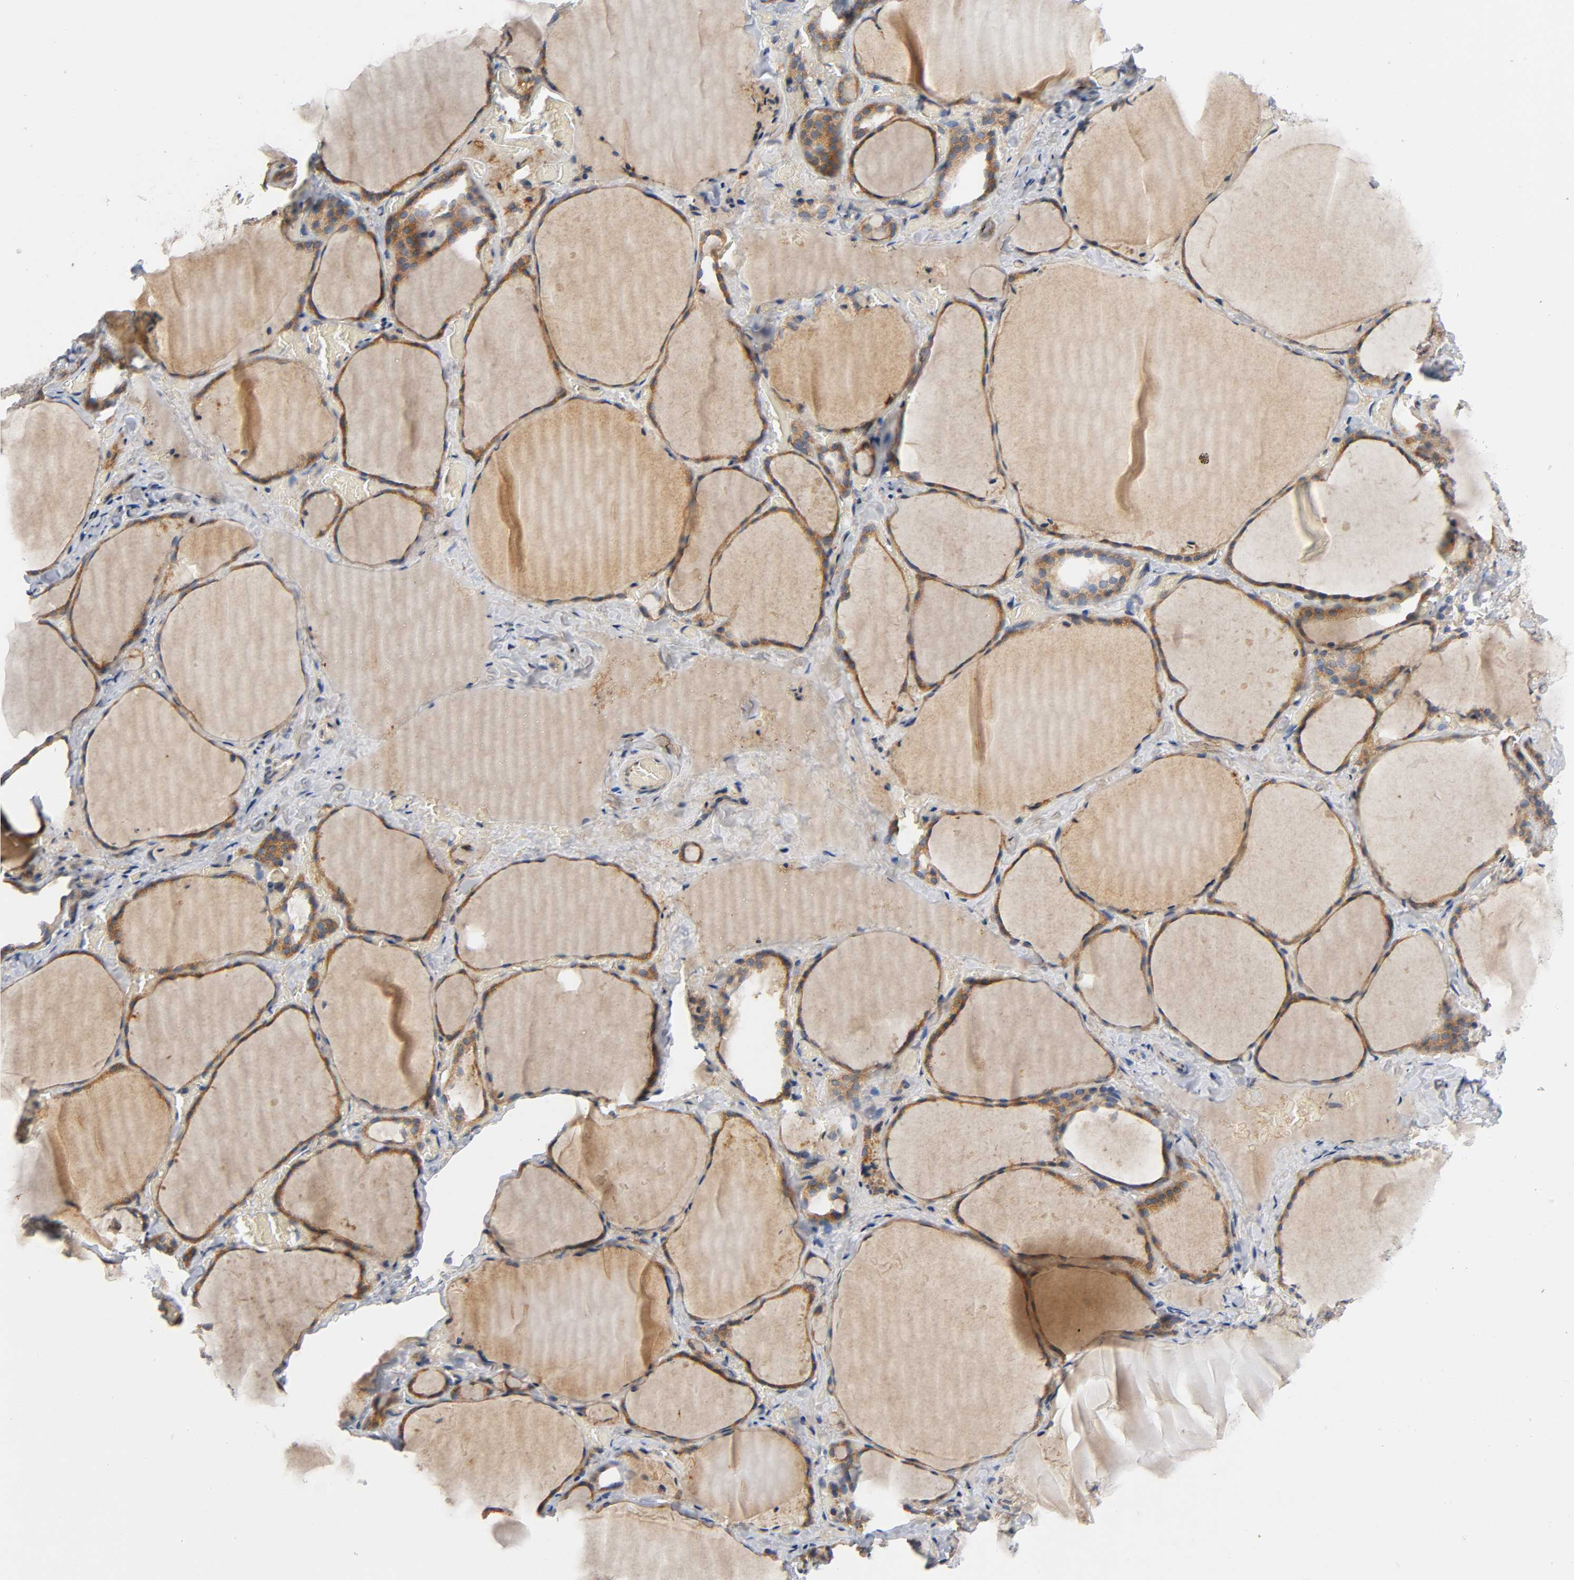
{"staining": {"intensity": "moderate", "quantity": ">75%", "location": "cytoplasmic/membranous"}, "tissue": "thyroid gland", "cell_type": "Glandular cells", "image_type": "normal", "snomed": [{"axis": "morphology", "description": "Normal tissue, NOS"}, {"axis": "topography", "description": "Thyroid gland"}], "caption": "Immunohistochemical staining of unremarkable human thyroid gland shows >75% levels of moderate cytoplasmic/membranous protein expression in approximately >75% of glandular cells. Immunohistochemistry (ihc) stains the protein of interest in brown and the nuclei are stained blue.", "gene": "HDAC6", "patient": {"sex": "female", "age": 22}}